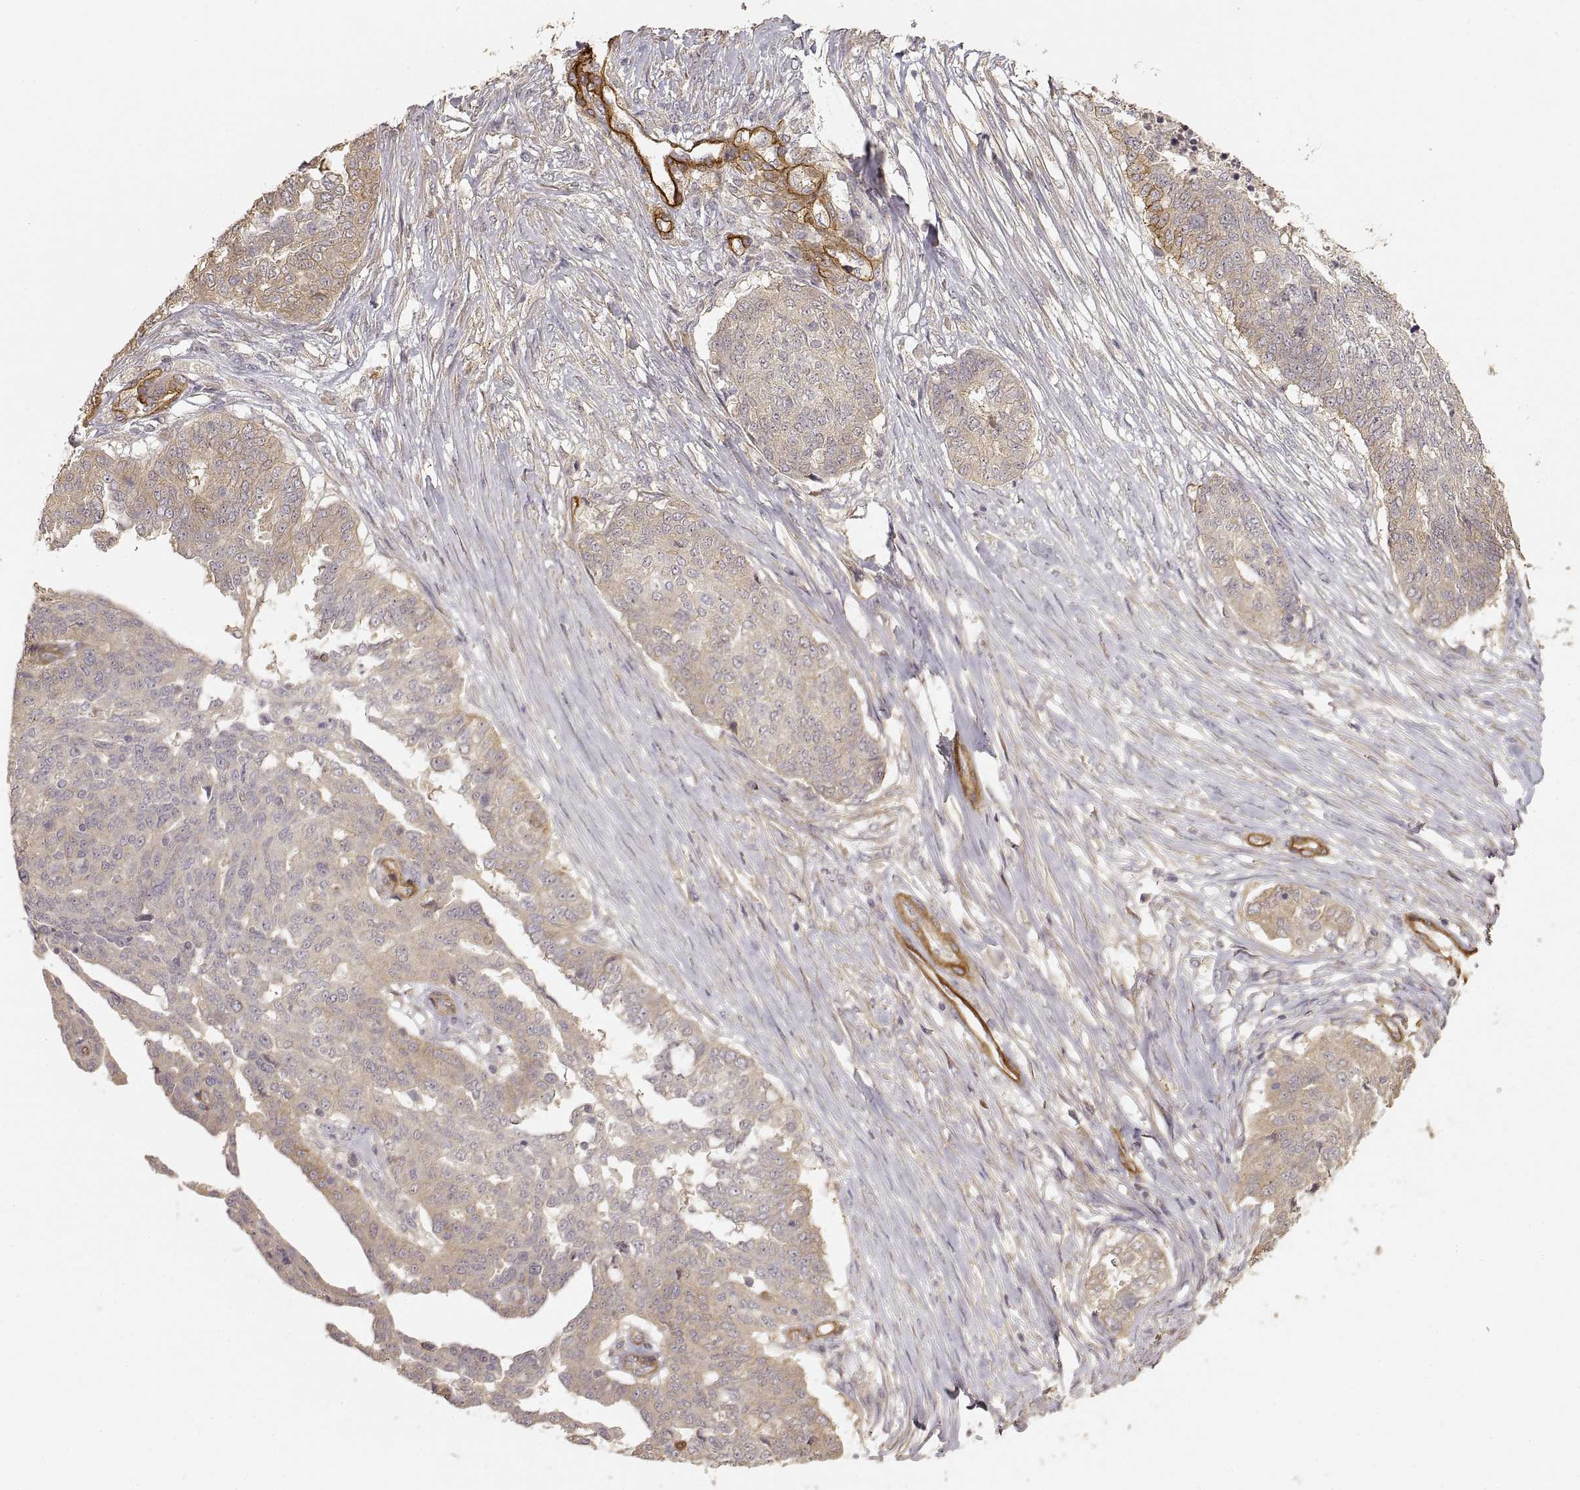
{"staining": {"intensity": "weak", "quantity": "25%-75%", "location": "cytoplasmic/membranous"}, "tissue": "ovarian cancer", "cell_type": "Tumor cells", "image_type": "cancer", "snomed": [{"axis": "morphology", "description": "Cystadenocarcinoma, serous, NOS"}, {"axis": "topography", "description": "Ovary"}], "caption": "Tumor cells reveal low levels of weak cytoplasmic/membranous staining in about 25%-75% of cells in serous cystadenocarcinoma (ovarian).", "gene": "LAMA4", "patient": {"sex": "female", "age": 67}}